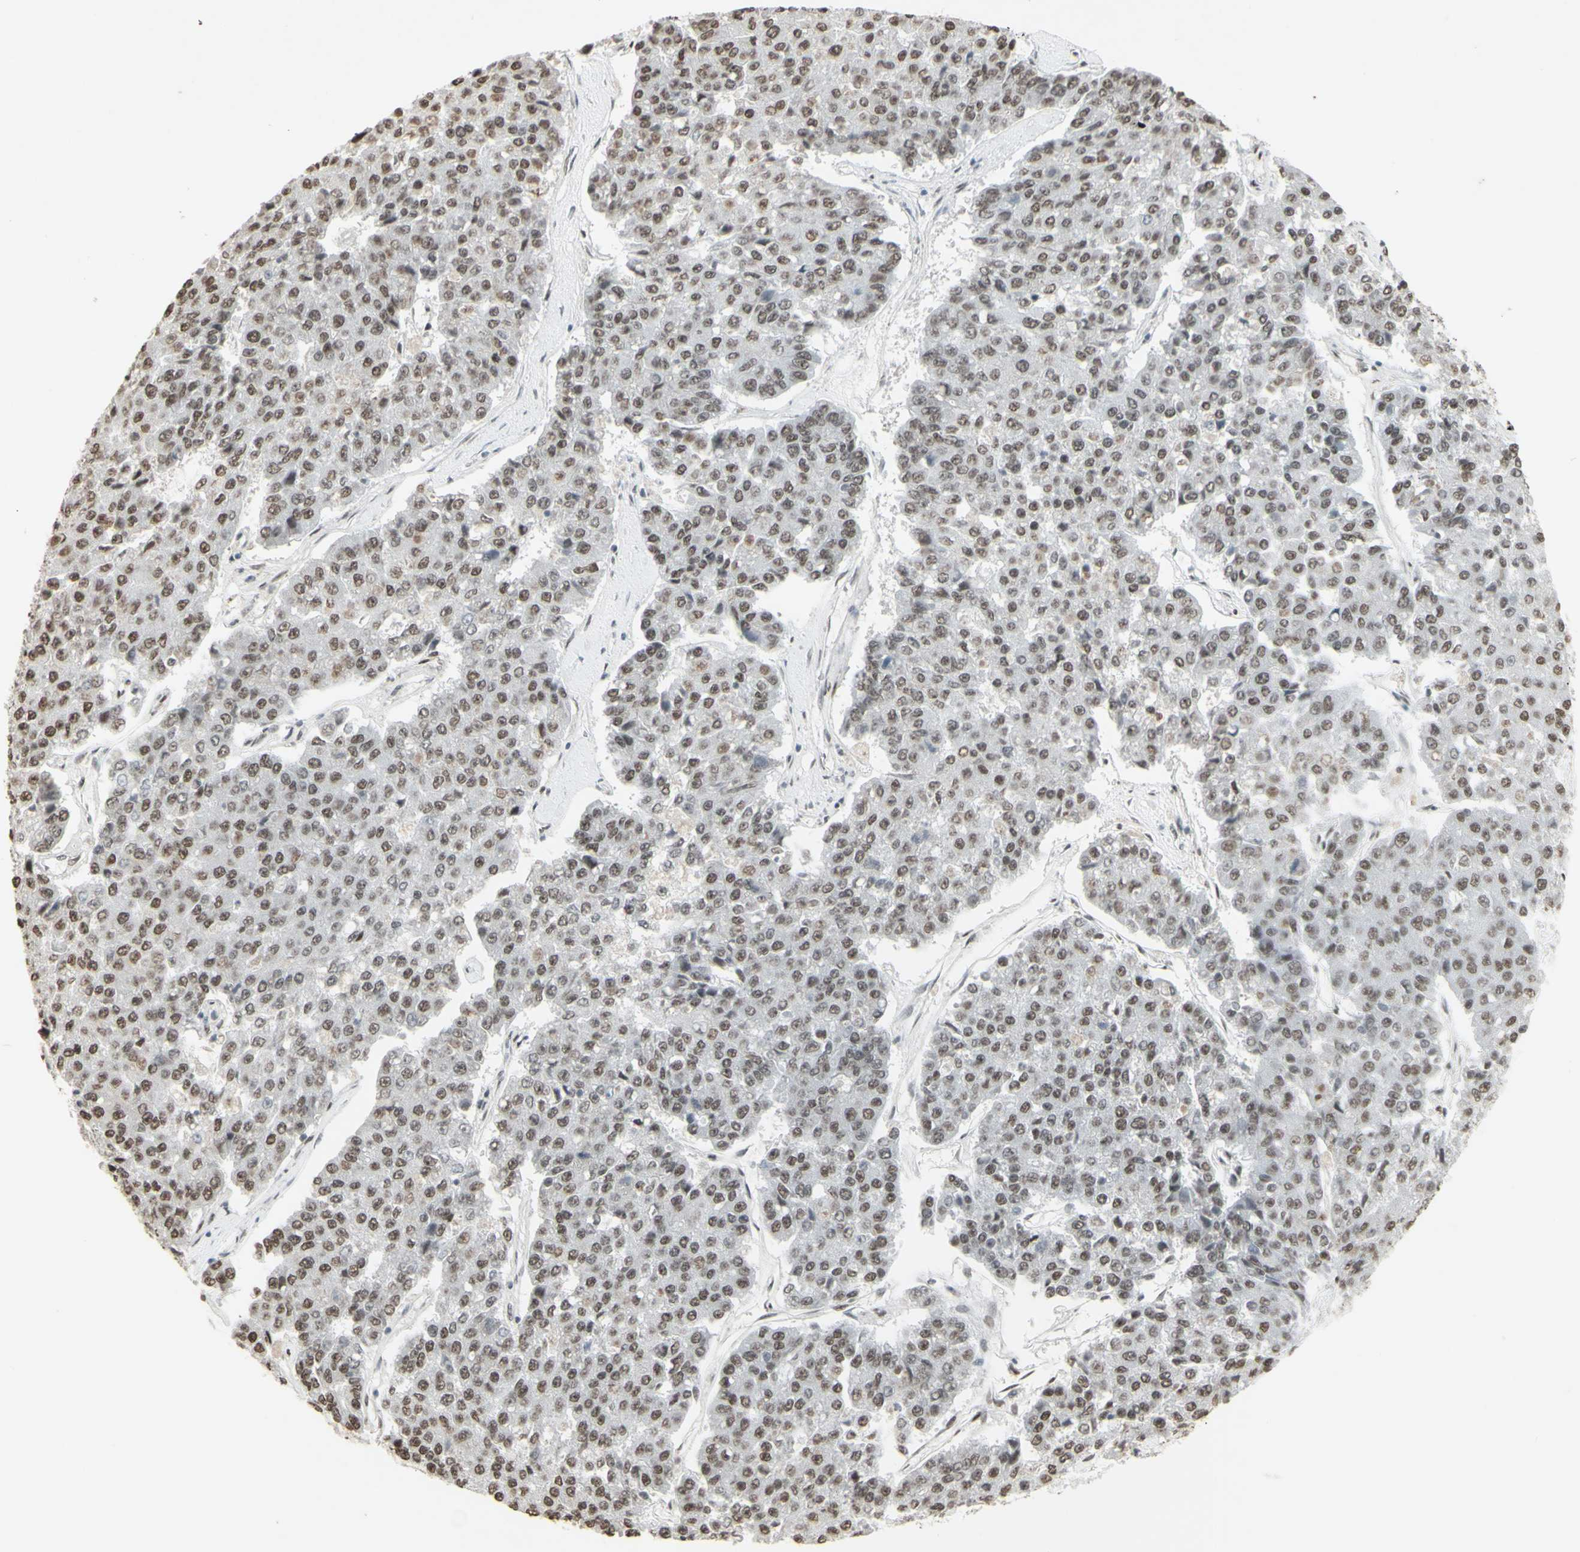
{"staining": {"intensity": "weak", "quantity": ">75%", "location": "nuclear"}, "tissue": "pancreatic cancer", "cell_type": "Tumor cells", "image_type": "cancer", "snomed": [{"axis": "morphology", "description": "Adenocarcinoma, NOS"}, {"axis": "topography", "description": "Pancreas"}], "caption": "This micrograph displays pancreatic cancer (adenocarcinoma) stained with immunohistochemistry (IHC) to label a protein in brown. The nuclear of tumor cells show weak positivity for the protein. Nuclei are counter-stained blue.", "gene": "TRIM28", "patient": {"sex": "male", "age": 50}}